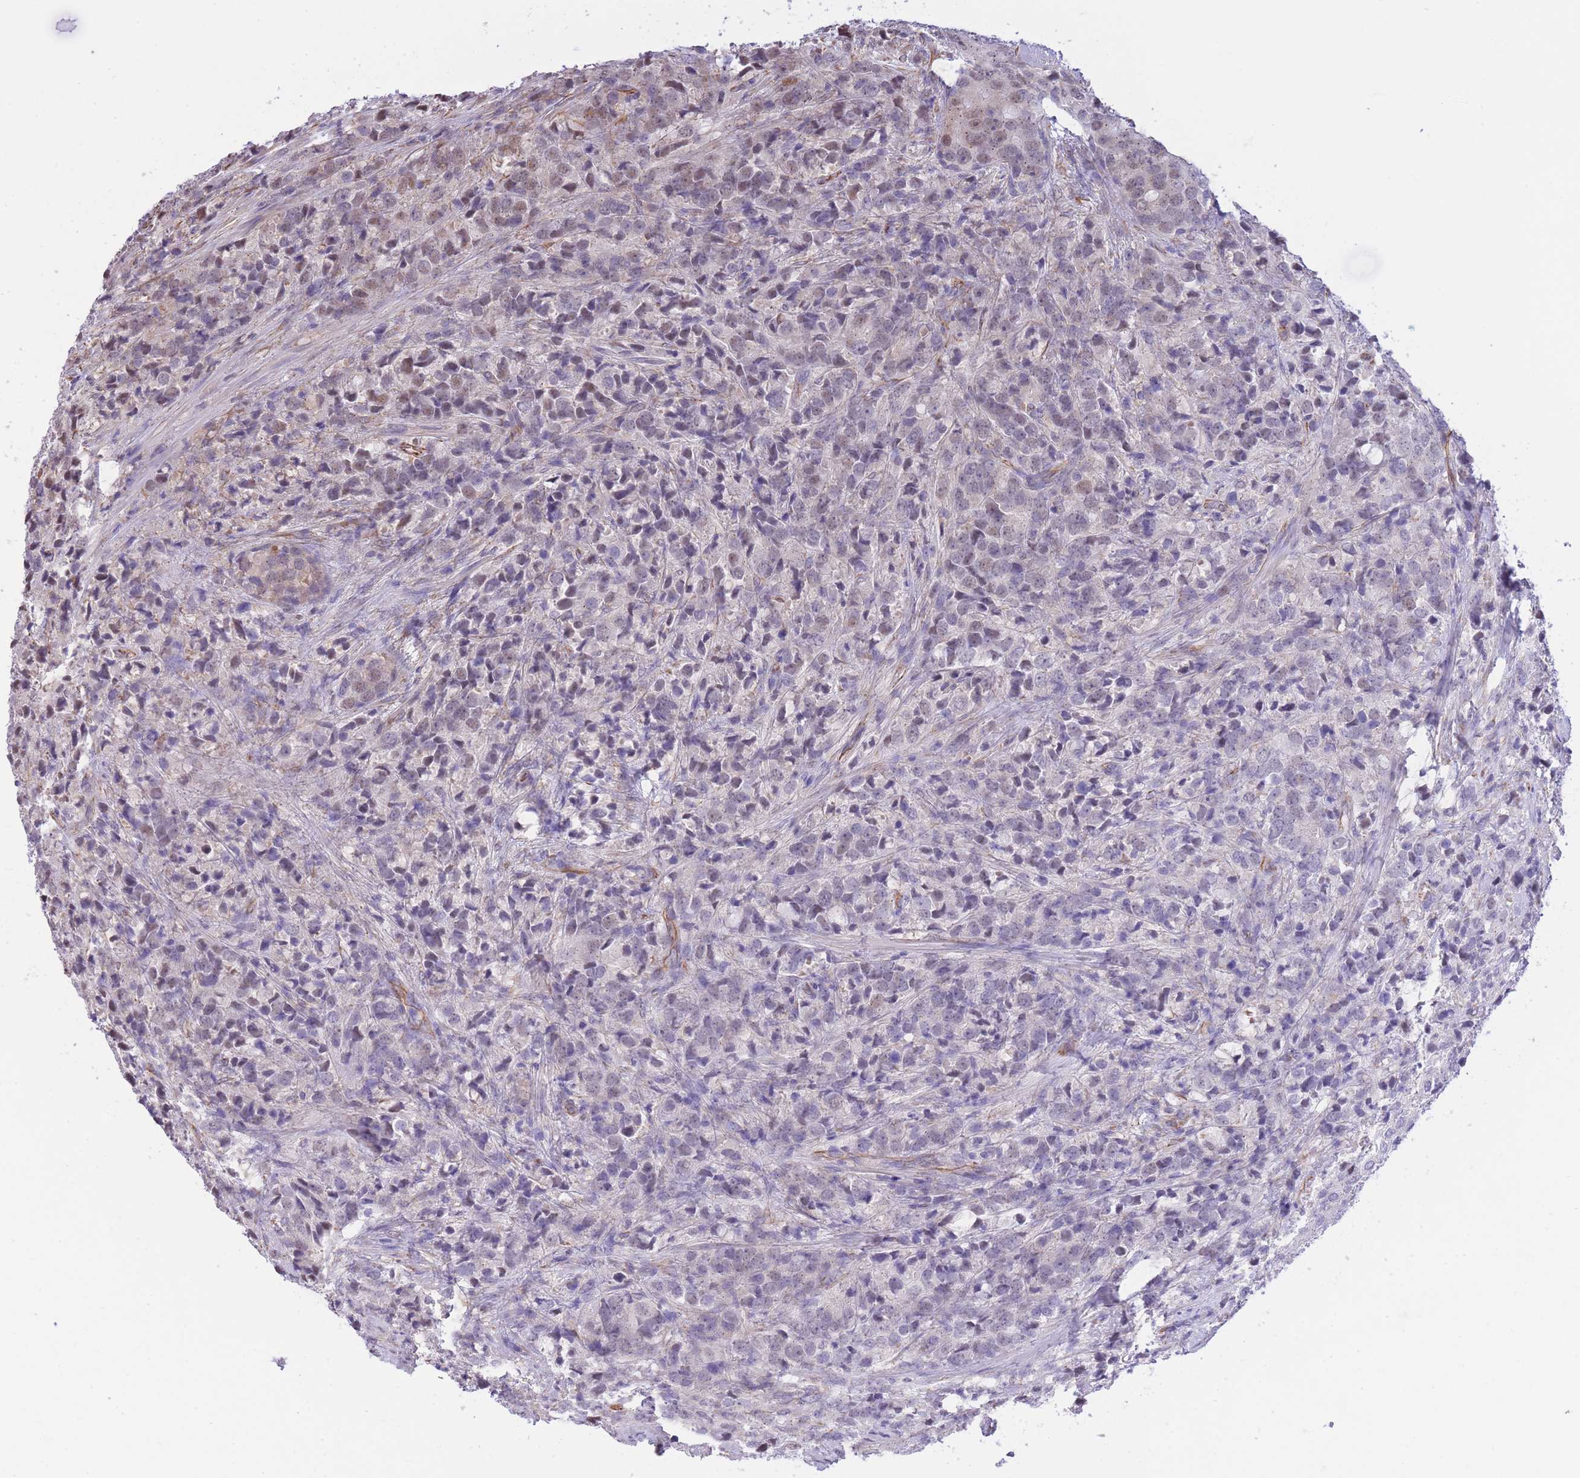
{"staining": {"intensity": "negative", "quantity": "none", "location": "none"}, "tissue": "prostate cancer", "cell_type": "Tumor cells", "image_type": "cancer", "snomed": [{"axis": "morphology", "description": "Adenocarcinoma, High grade"}, {"axis": "topography", "description": "Prostate"}], "caption": "The immunohistochemistry (IHC) histopathology image has no significant expression in tumor cells of prostate adenocarcinoma (high-grade) tissue.", "gene": "PSG8", "patient": {"sex": "male", "age": 62}}